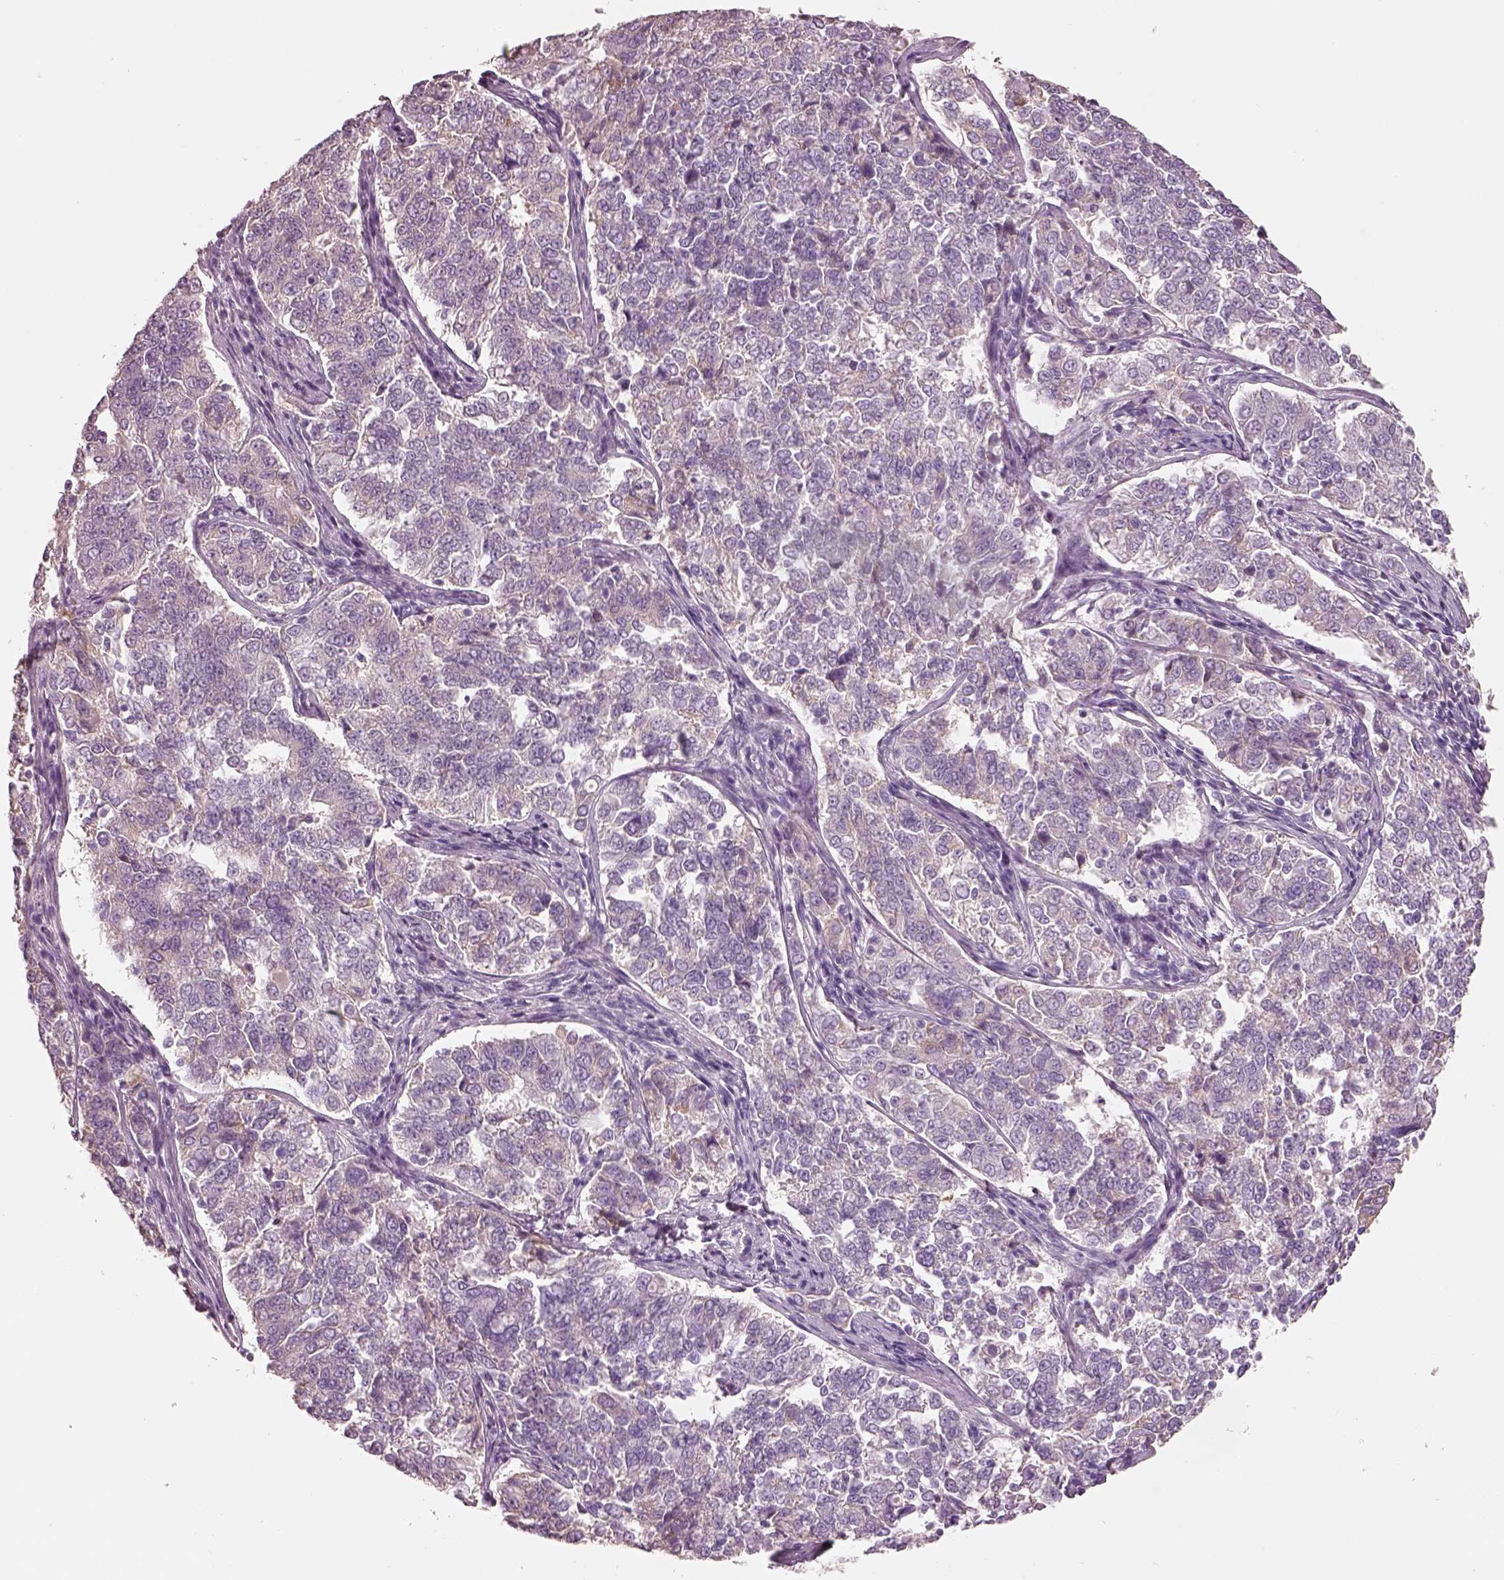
{"staining": {"intensity": "negative", "quantity": "none", "location": "none"}, "tissue": "endometrial cancer", "cell_type": "Tumor cells", "image_type": "cancer", "snomed": [{"axis": "morphology", "description": "Adenocarcinoma, NOS"}, {"axis": "topography", "description": "Endometrium"}], "caption": "IHC histopathology image of neoplastic tissue: human endometrial adenocarcinoma stained with DAB displays no significant protein expression in tumor cells.", "gene": "PNOC", "patient": {"sex": "female", "age": 43}}